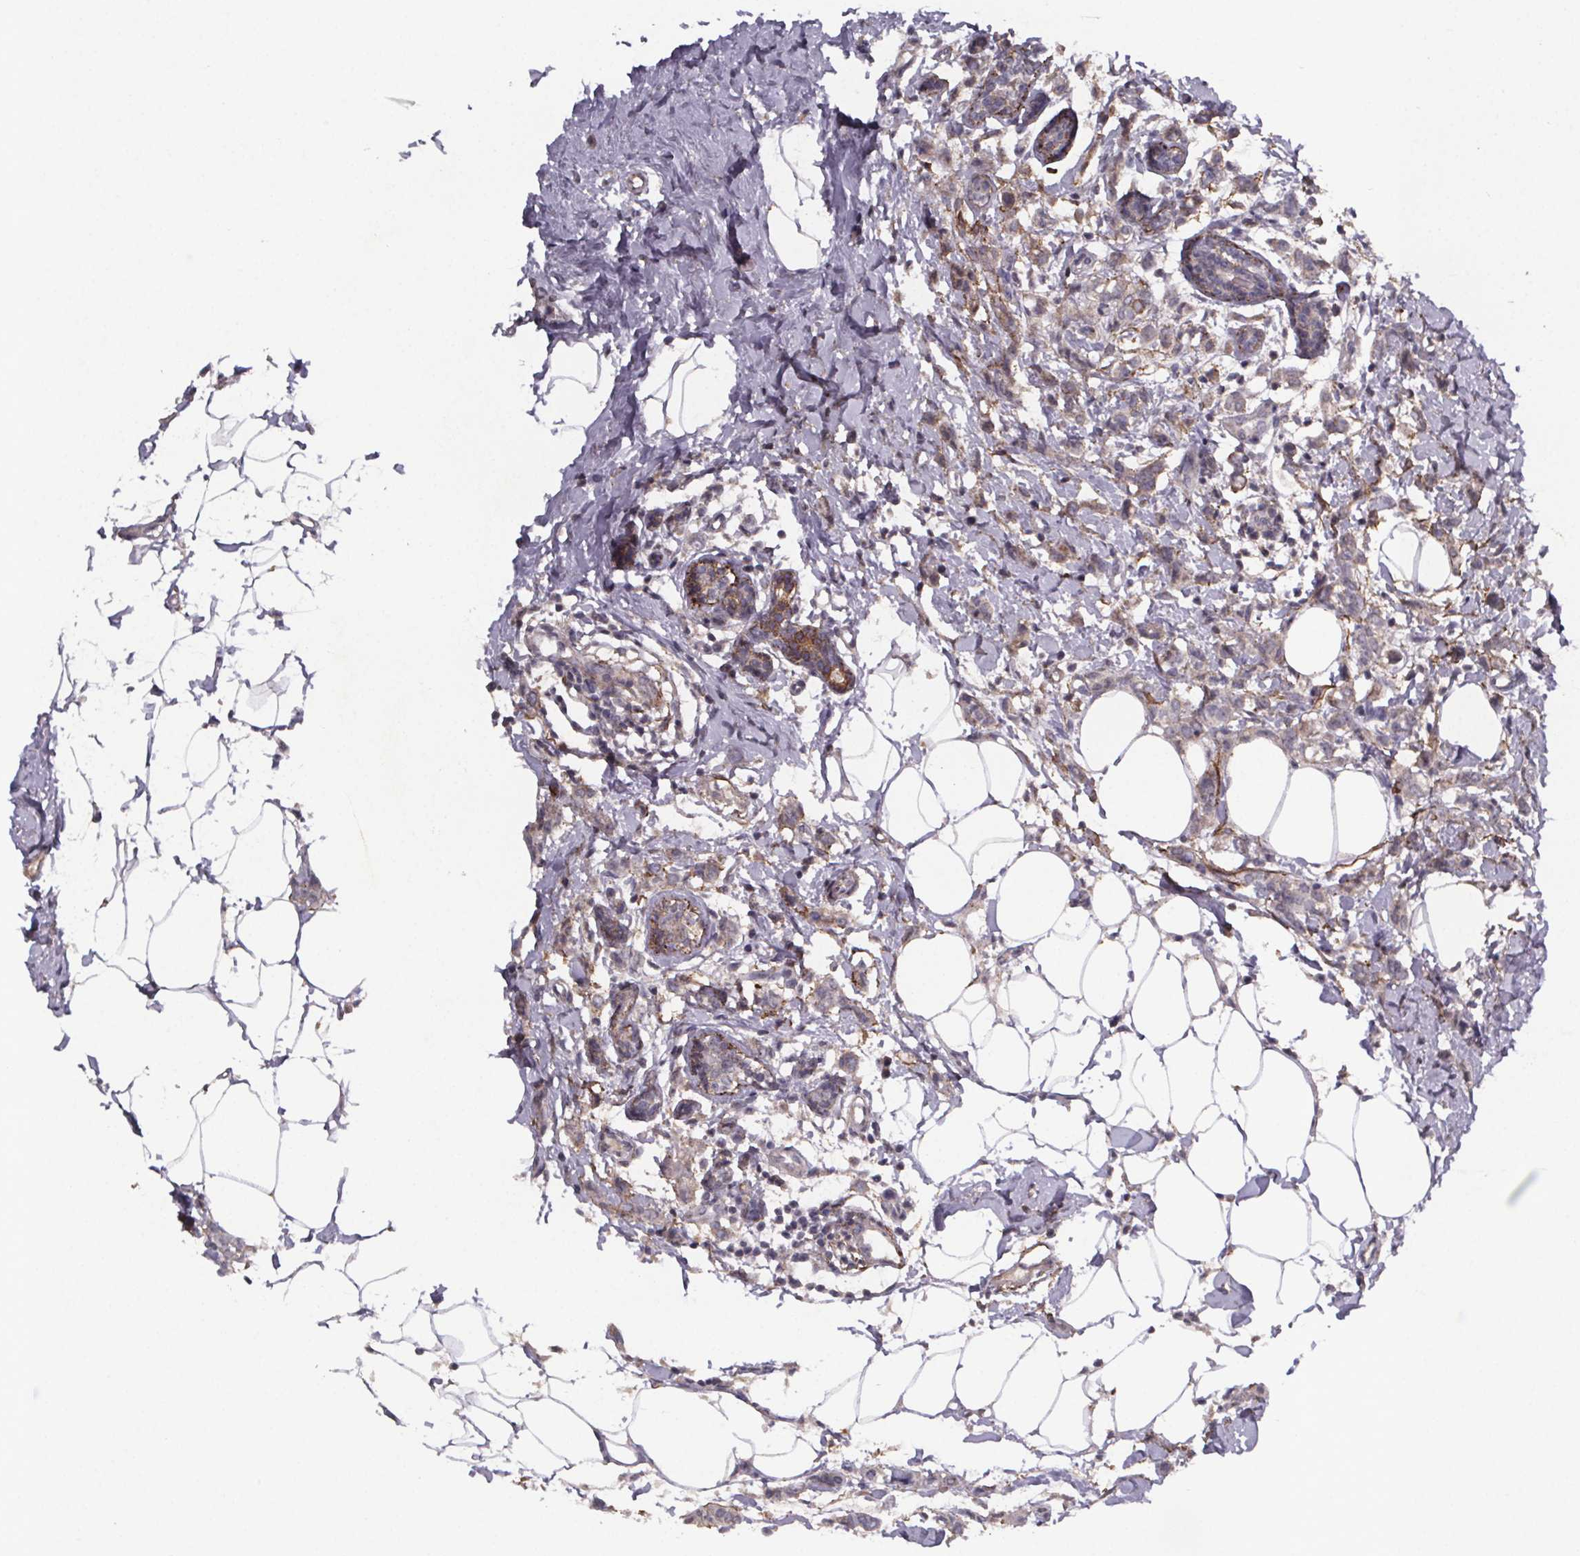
{"staining": {"intensity": "negative", "quantity": "none", "location": "none"}, "tissue": "breast cancer", "cell_type": "Tumor cells", "image_type": "cancer", "snomed": [{"axis": "morphology", "description": "Duct carcinoma"}, {"axis": "topography", "description": "Breast"}], "caption": "IHC photomicrograph of breast cancer stained for a protein (brown), which exhibits no expression in tumor cells.", "gene": "PALLD", "patient": {"sex": "female", "age": 40}}